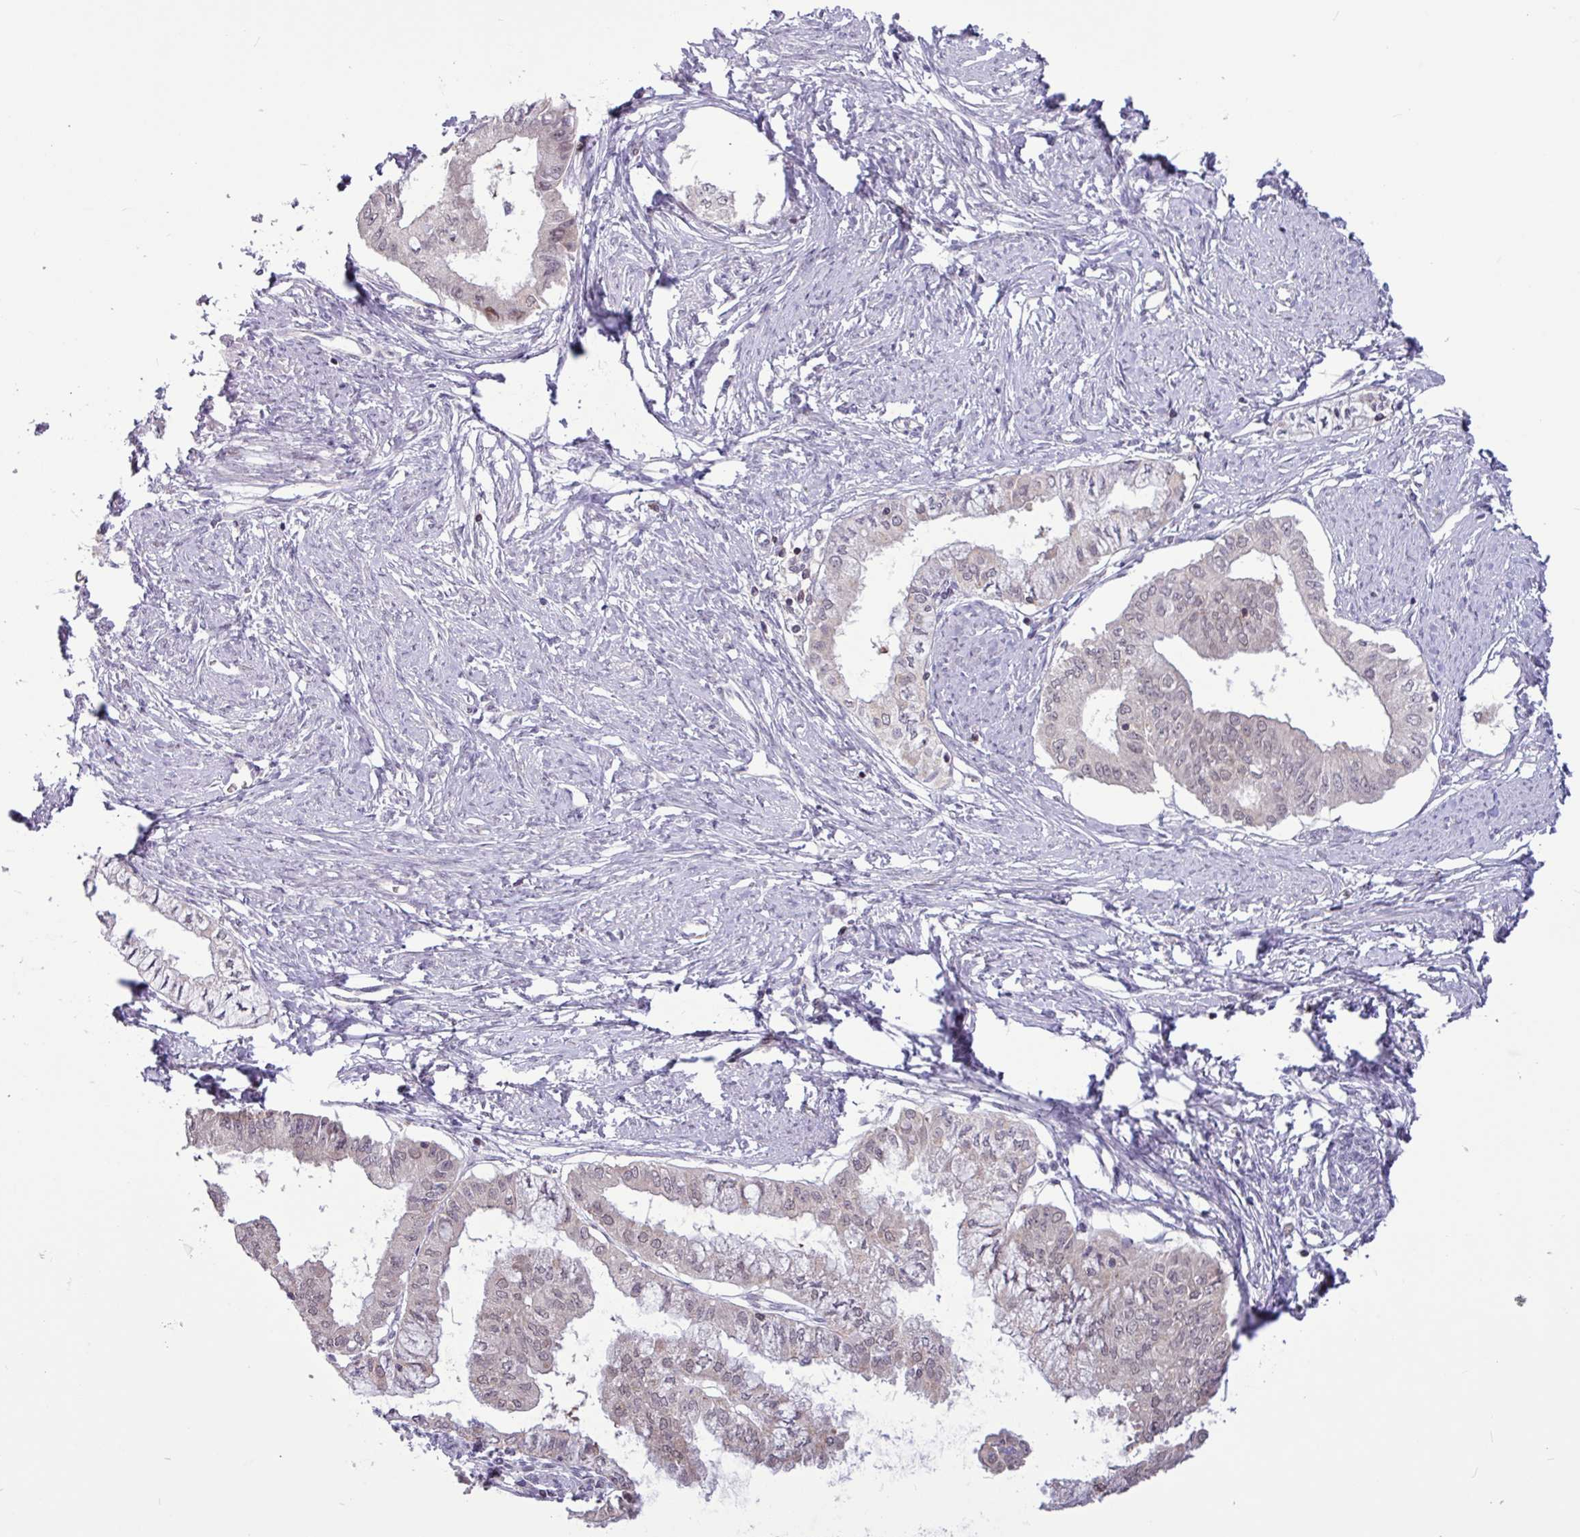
{"staining": {"intensity": "weak", "quantity": "<25%", "location": "nuclear"}, "tissue": "endometrial cancer", "cell_type": "Tumor cells", "image_type": "cancer", "snomed": [{"axis": "morphology", "description": "Adenocarcinoma, NOS"}, {"axis": "topography", "description": "Endometrium"}], "caption": "Immunohistochemical staining of endometrial cancer (adenocarcinoma) displays no significant staining in tumor cells.", "gene": "RTL3", "patient": {"sex": "female", "age": 76}}